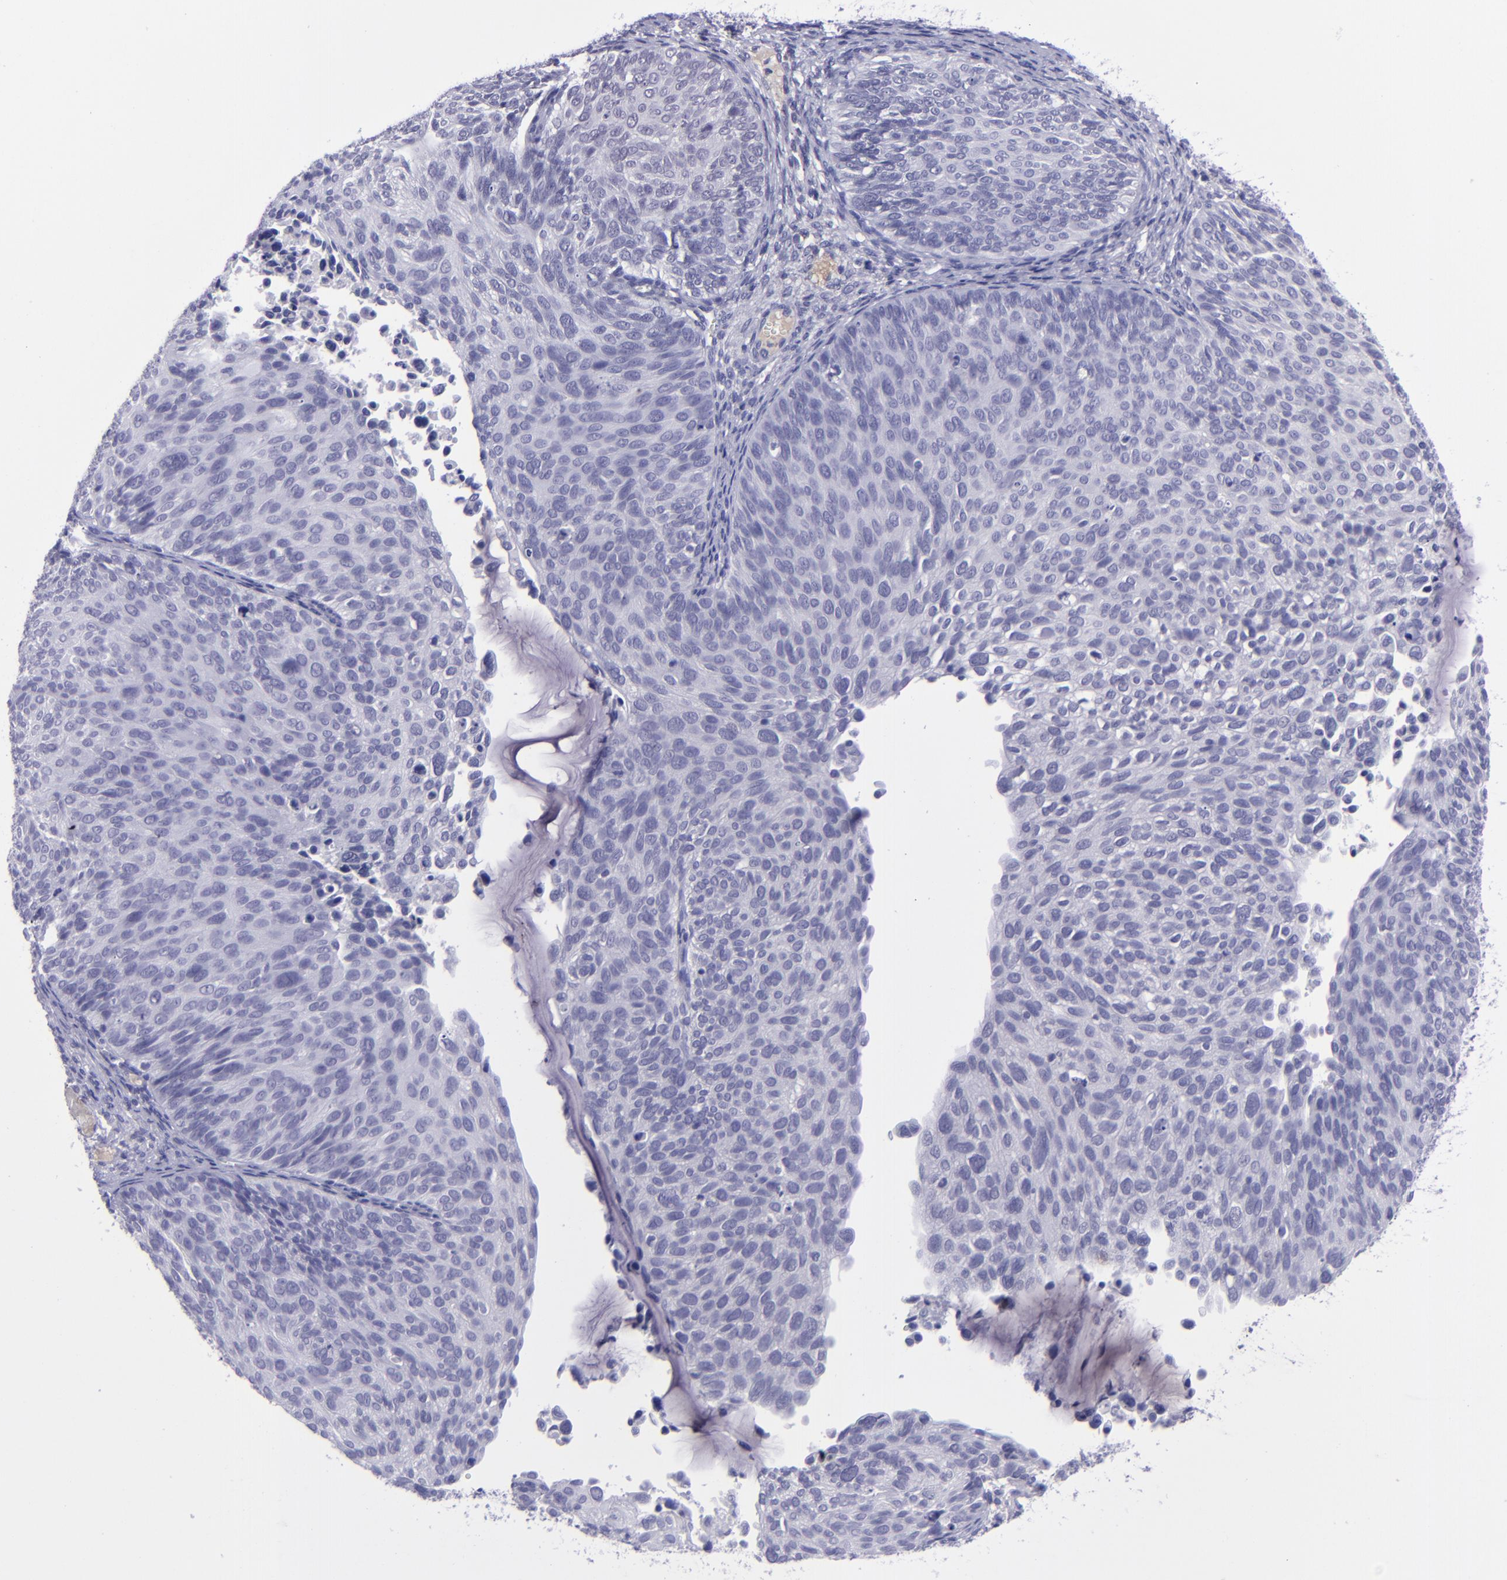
{"staining": {"intensity": "negative", "quantity": "none", "location": "none"}, "tissue": "cervical cancer", "cell_type": "Tumor cells", "image_type": "cancer", "snomed": [{"axis": "morphology", "description": "Squamous cell carcinoma, NOS"}, {"axis": "topography", "description": "Cervix"}], "caption": "A histopathology image of squamous cell carcinoma (cervical) stained for a protein displays no brown staining in tumor cells.", "gene": "POU2F2", "patient": {"sex": "female", "age": 36}}